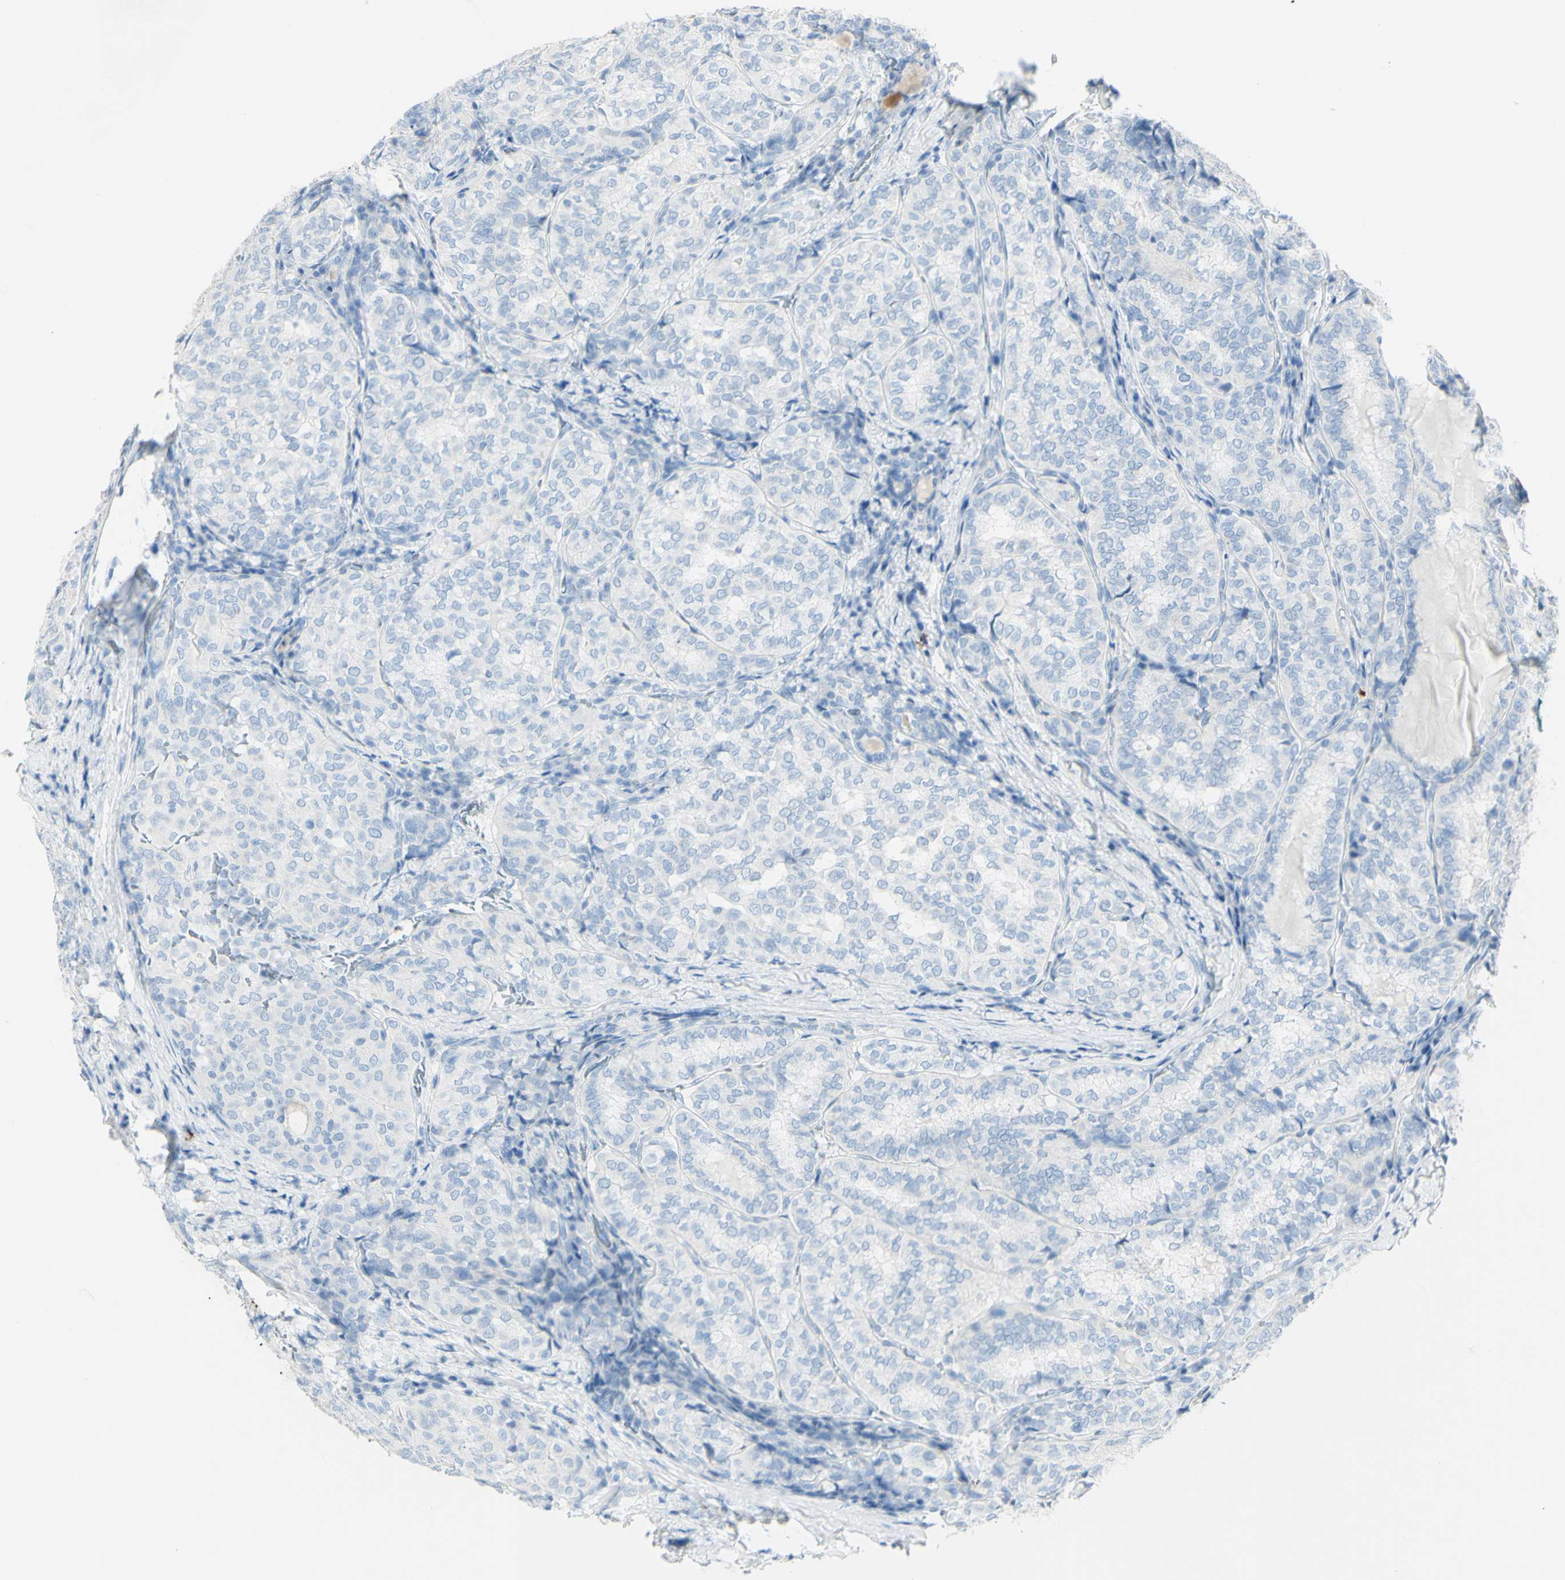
{"staining": {"intensity": "negative", "quantity": "none", "location": "none"}, "tissue": "thyroid cancer", "cell_type": "Tumor cells", "image_type": "cancer", "snomed": [{"axis": "morphology", "description": "Normal tissue, NOS"}, {"axis": "morphology", "description": "Papillary adenocarcinoma, NOS"}, {"axis": "topography", "description": "Thyroid gland"}], "caption": "This is a image of immunohistochemistry (IHC) staining of papillary adenocarcinoma (thyroid), which shows no staining in tumor cells. The staining was performed using DAB (3,3'-diaminobenzidine) to visualize the protein expression in brown, while the nuclei were stained in blue with hematoxylin (Magnification: 20x).", "gene": "LETM1", "patient": {"sex": "female", "age": 30}}